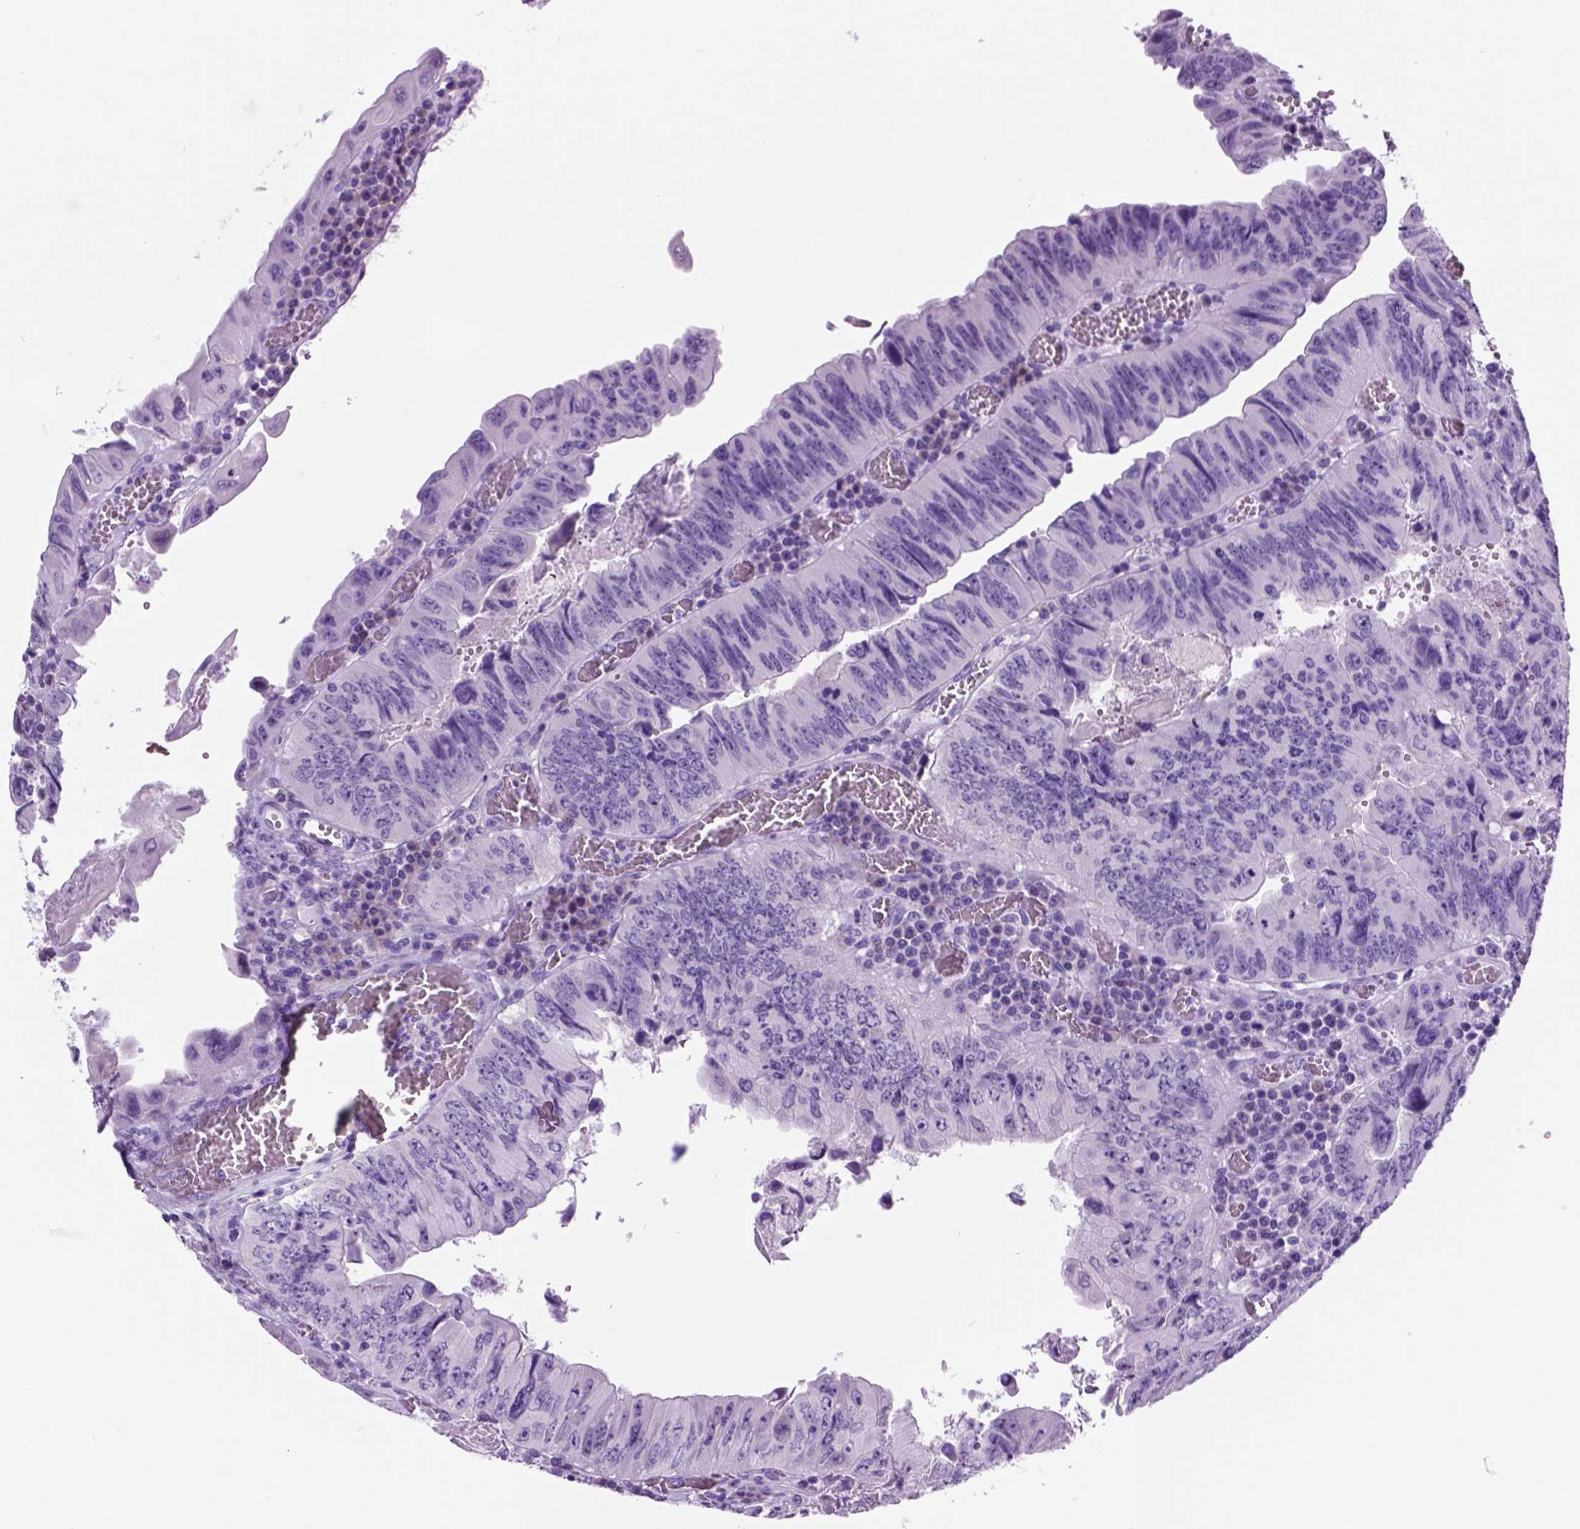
{"staining": {"intensity": "negative", "quantity": "none", "location": "none"}, "tissue": "colorectal cancer", "cell_type": "Tumor cells", "image_type": "cancer", "snomed": [{"axis": "morphology", "description": "Adenocarcinoma, NOS"}, {"axis": "topography", "description": "Colon"}], "caption": "Immunohistochemical staining of human colorectal cancer (adenocarcinoma) exhibits no significant expression in tumor cells.", "gene": "HHIPL2", "patient": {"sex": "female", "age": 84}}